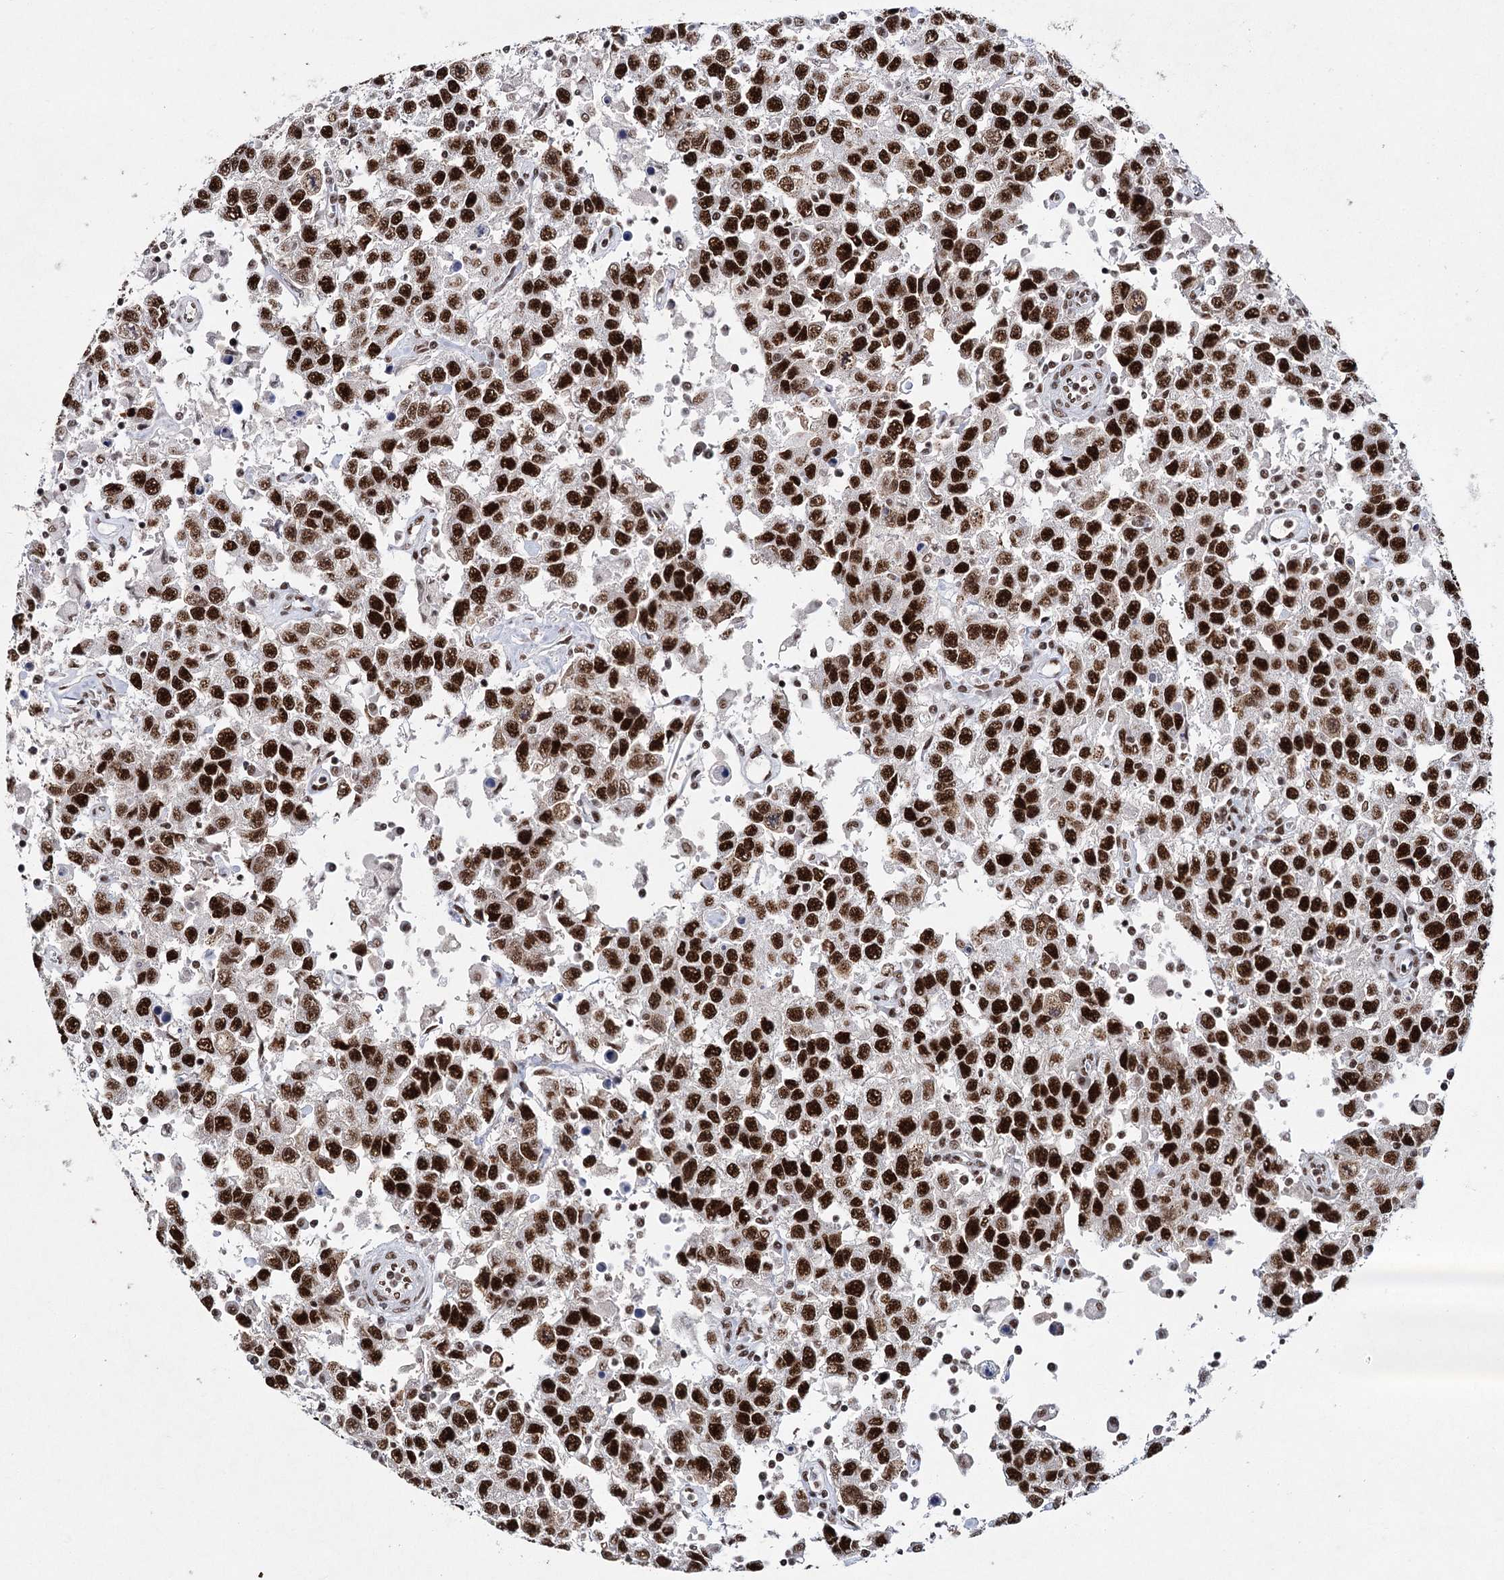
{"staining": {"intensity": "strong", "quantity": ">75%", "location": "nuclear"}, "tissue": "testis cancer", "cell_type": "Tumor cells", "image_type": "cancer", "snomed": [{"axis": "morphology", "description": "Seminoma, NOS"}, {"axis": "topography", "description": "Testis"}], "caption": "Immunohistochemical staining of testis seminoma demonstrates strong nuclear protein staining in approximately >75% of tumor cells.", "gene": "SCAF8", "patient": {"sex": "male", "age": 41}}